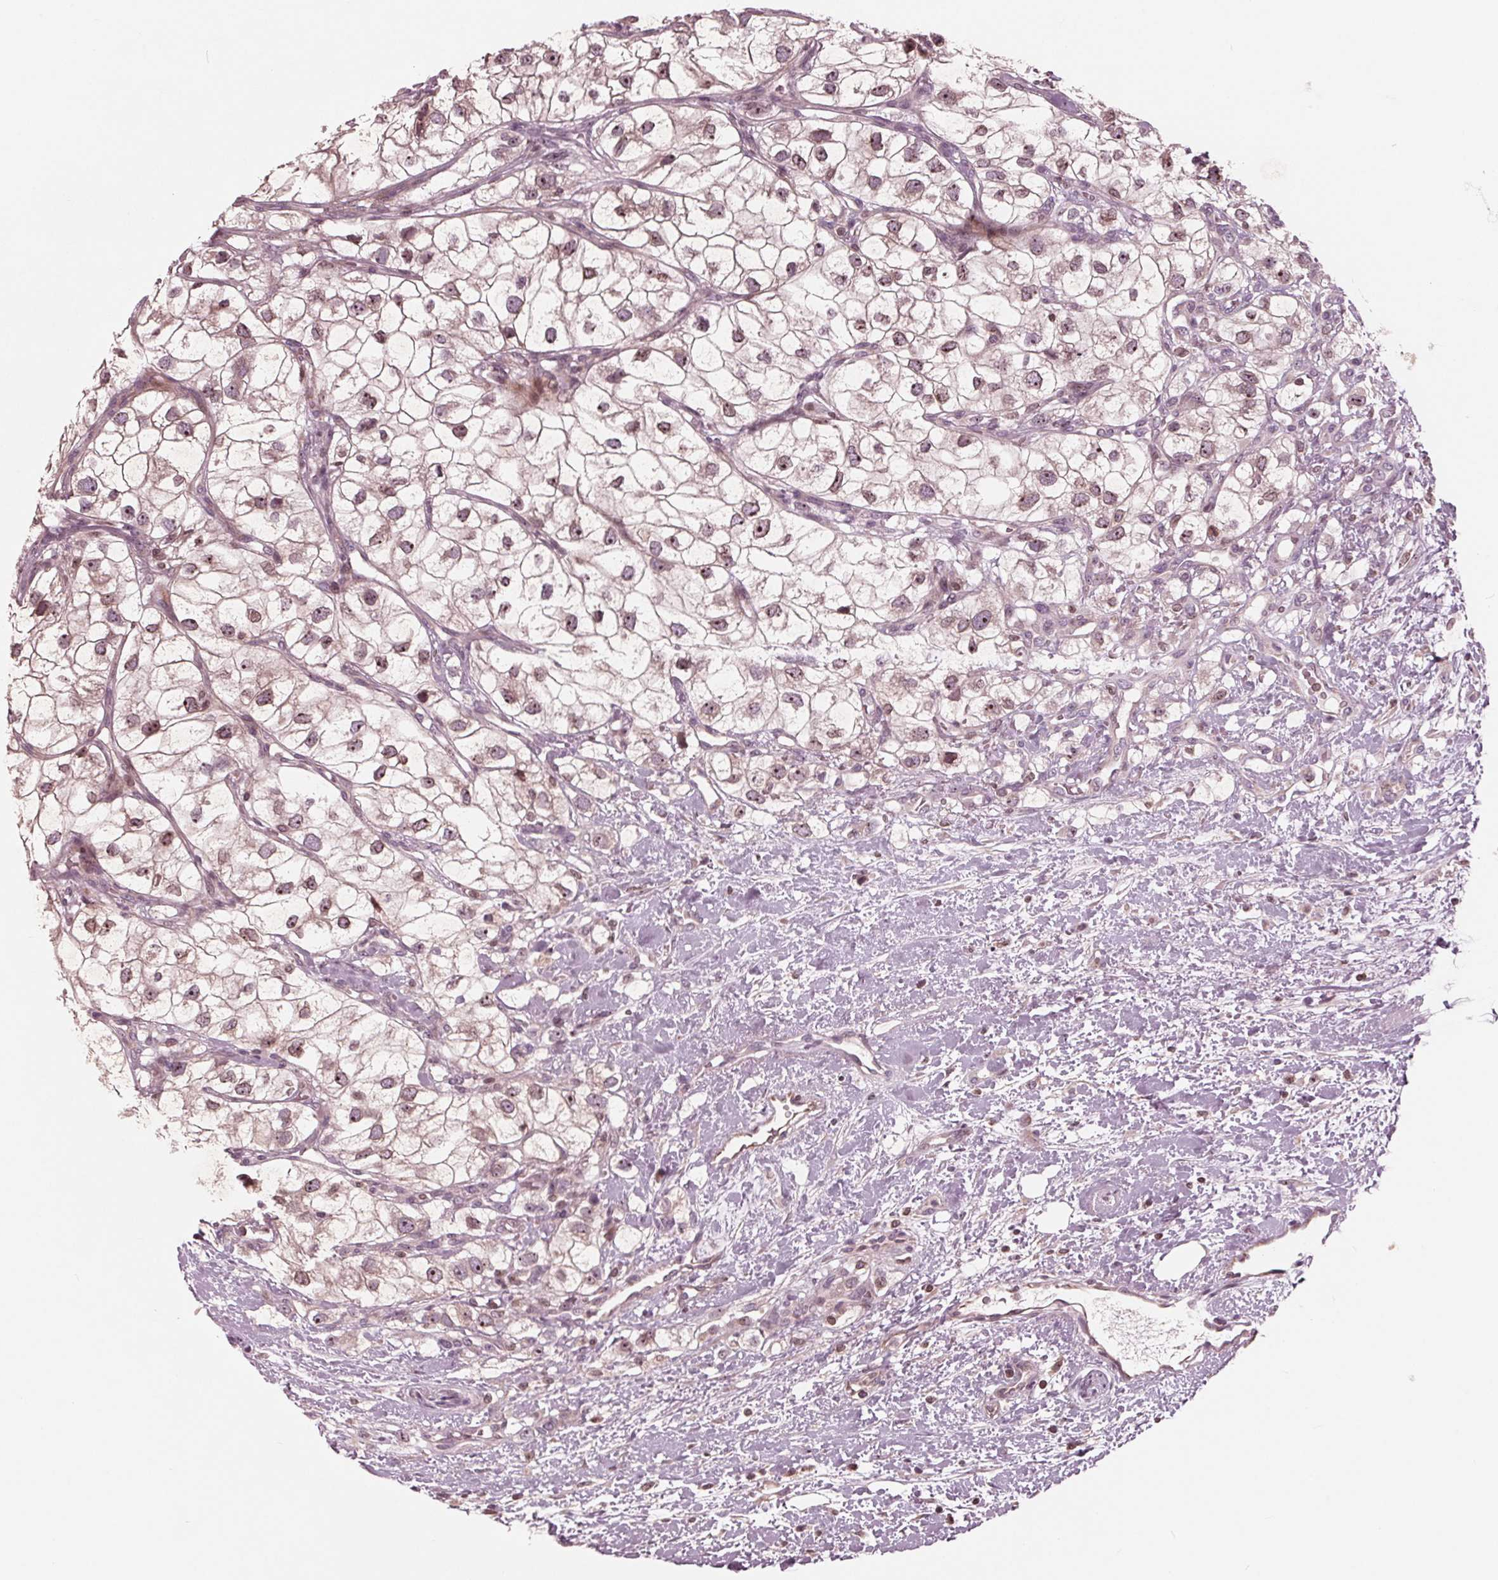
{"staining": {"intensity": "moderate", "quantity": ">75%", "location": "nuclear"}, "tissue": "renal cancer", "cell_type": "Tumor cells", "image_type": "cancer", "snomed": [{"axis": "morphology", "description": "Adenocarcinoma, NOS"}, {"axis": "topography", "description": "Kidney"}], "caption": "Tumor cells reveal moderate nuclear positivity in approximately >75% of cells in renal adenocarcinoma.", "gene": "NUP210", "patient": {"sex": "male", "age": 59}}